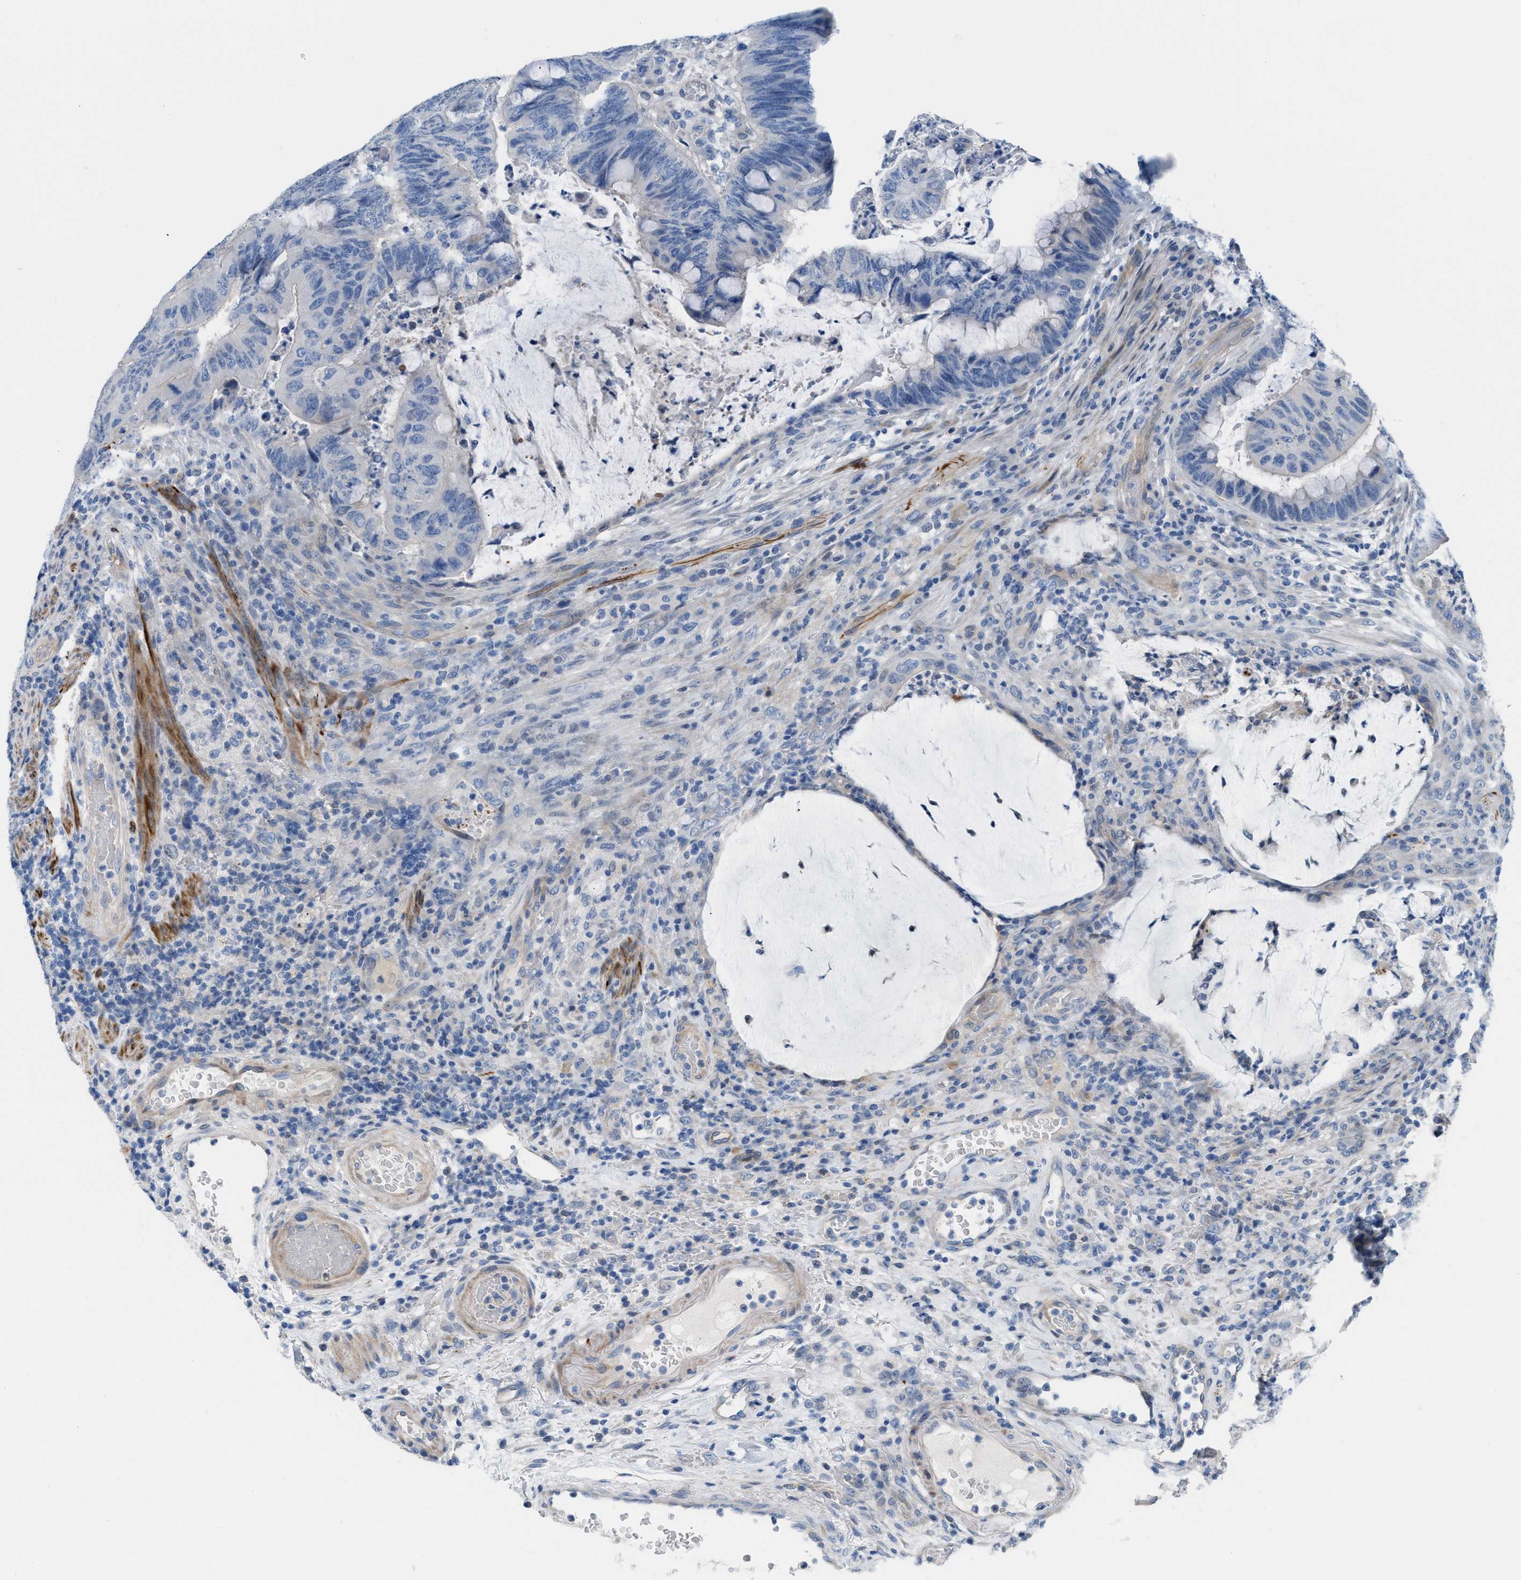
{"staining": {"intensity": "negative", "quantity": "none", "location": "none"}, "tissue": "colorectal cancer", "cell_type": "Tumor cells", "image_type": "cancer", "snomed": [{"axis": "morphology", "description": "Normal tissue, NOS"}, {"axis": "morphology", "description": "Adenocarcinoma, NOS"}, {"axis": "topography", "description": "Rectum"}, {"axis": "topography", "description": "Peripheral nerve tissue"}], "caption": "There is no significant positivity in tumor cells of colorectal adenocarcinoma. (DAB immunohistochemistry visualized using brightfield microscopy, high magnification).", "gene": "MPP3", "patient": {"sex": "male", "age": 92}}